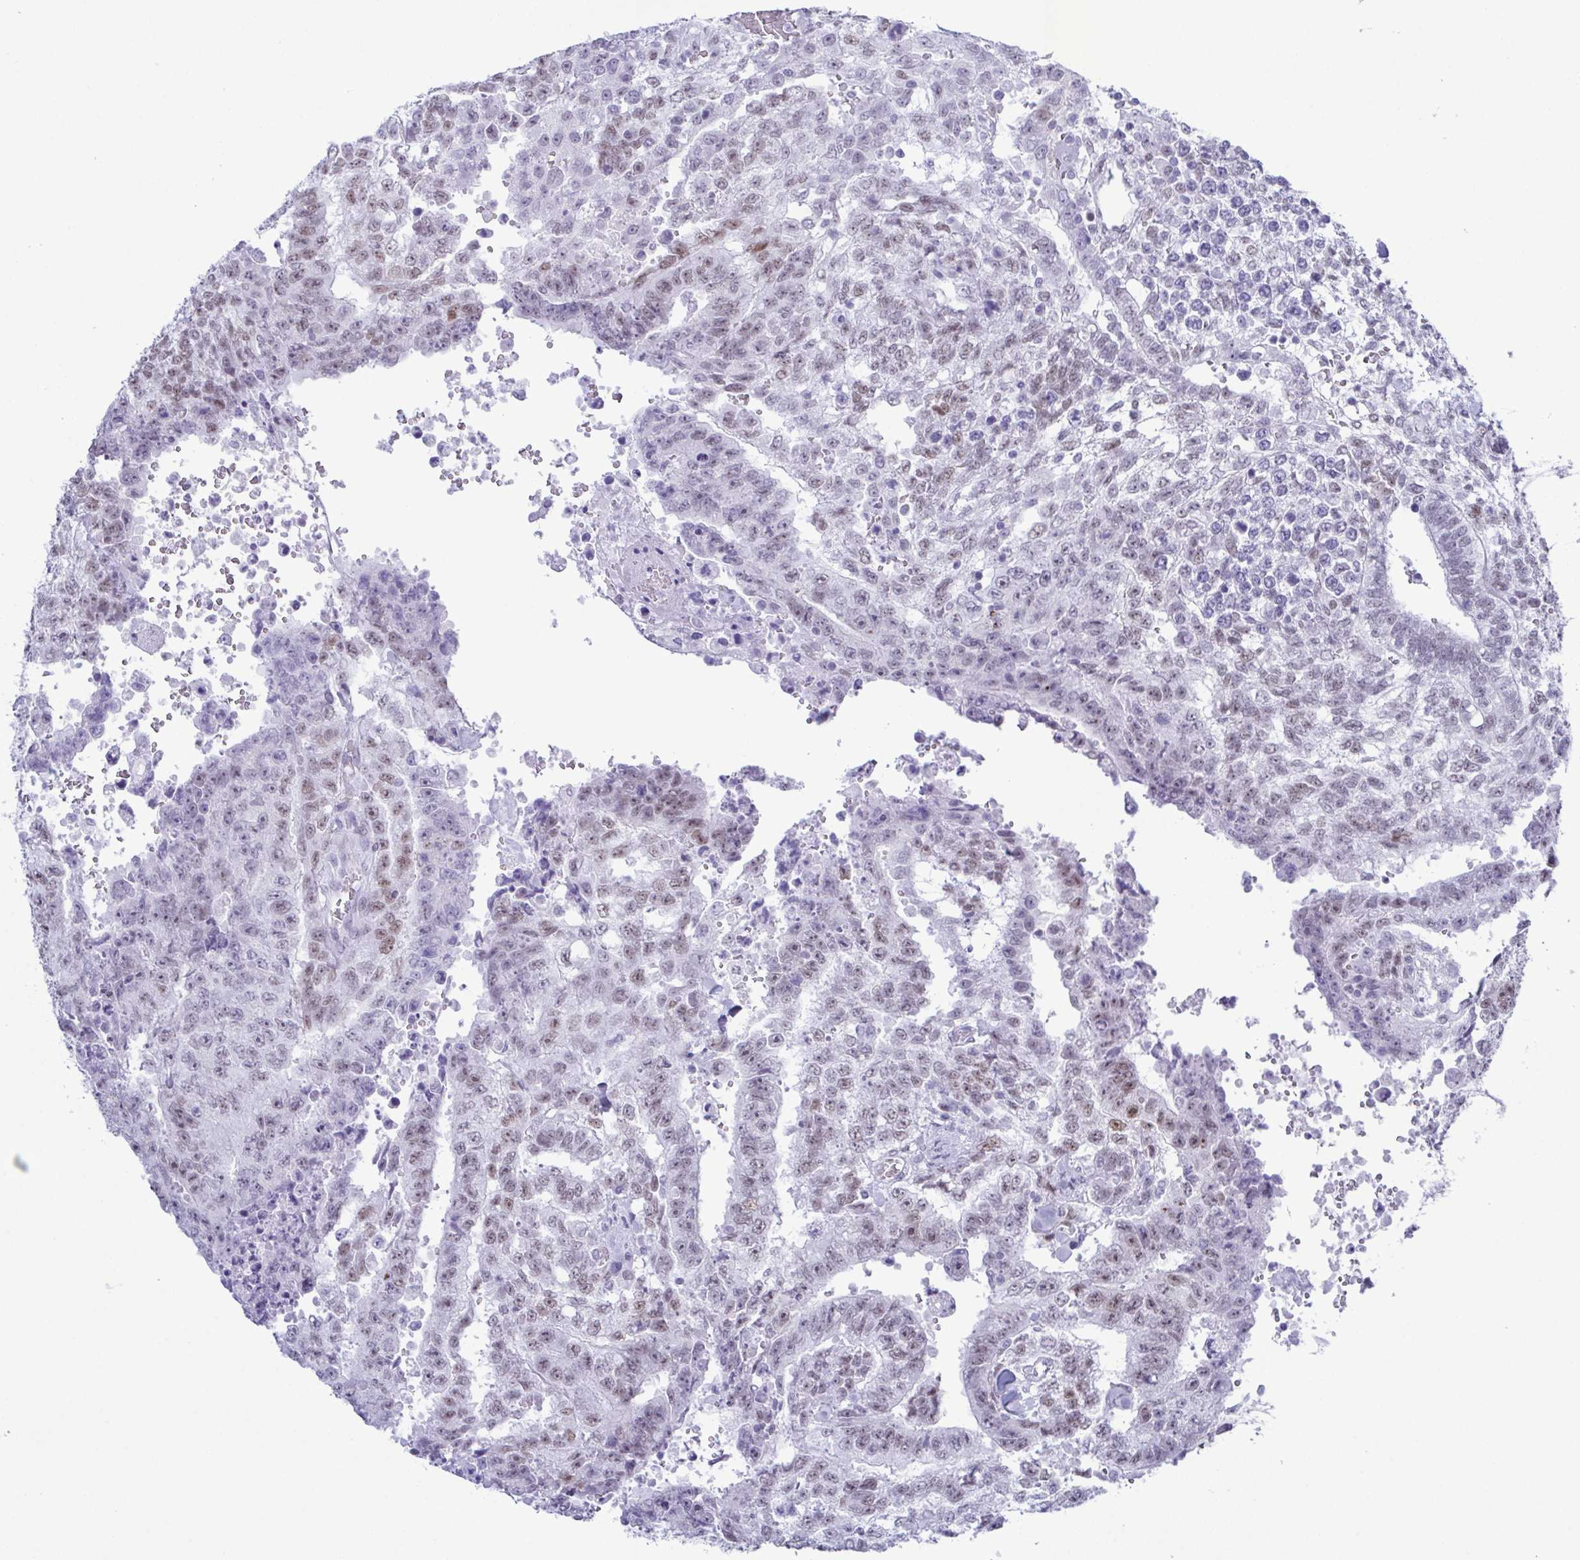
{"staining": {"intensity": "moderate", "quantity": "25%-75%", "location": "nuclear"}, "tissue": "testis cancer", "cell_type": "Tumor cells", "image_type": "cancer", "snomed": [{"axis": "morphology", "description": "Carcinoma, Embryonal, NOS"}, {"axis": "topography", "description": "Testis"}], "caption": "Immunohistochemistry (IHC) (DAB (3,3'-diaminobenzidine)) staining of testis embryonal carcinoma shows moderate nuclear protein staining in about 25%-75% of tumor cells.", "gene": "SUGP2", "patient": {"sex": "male", "age": 24}}